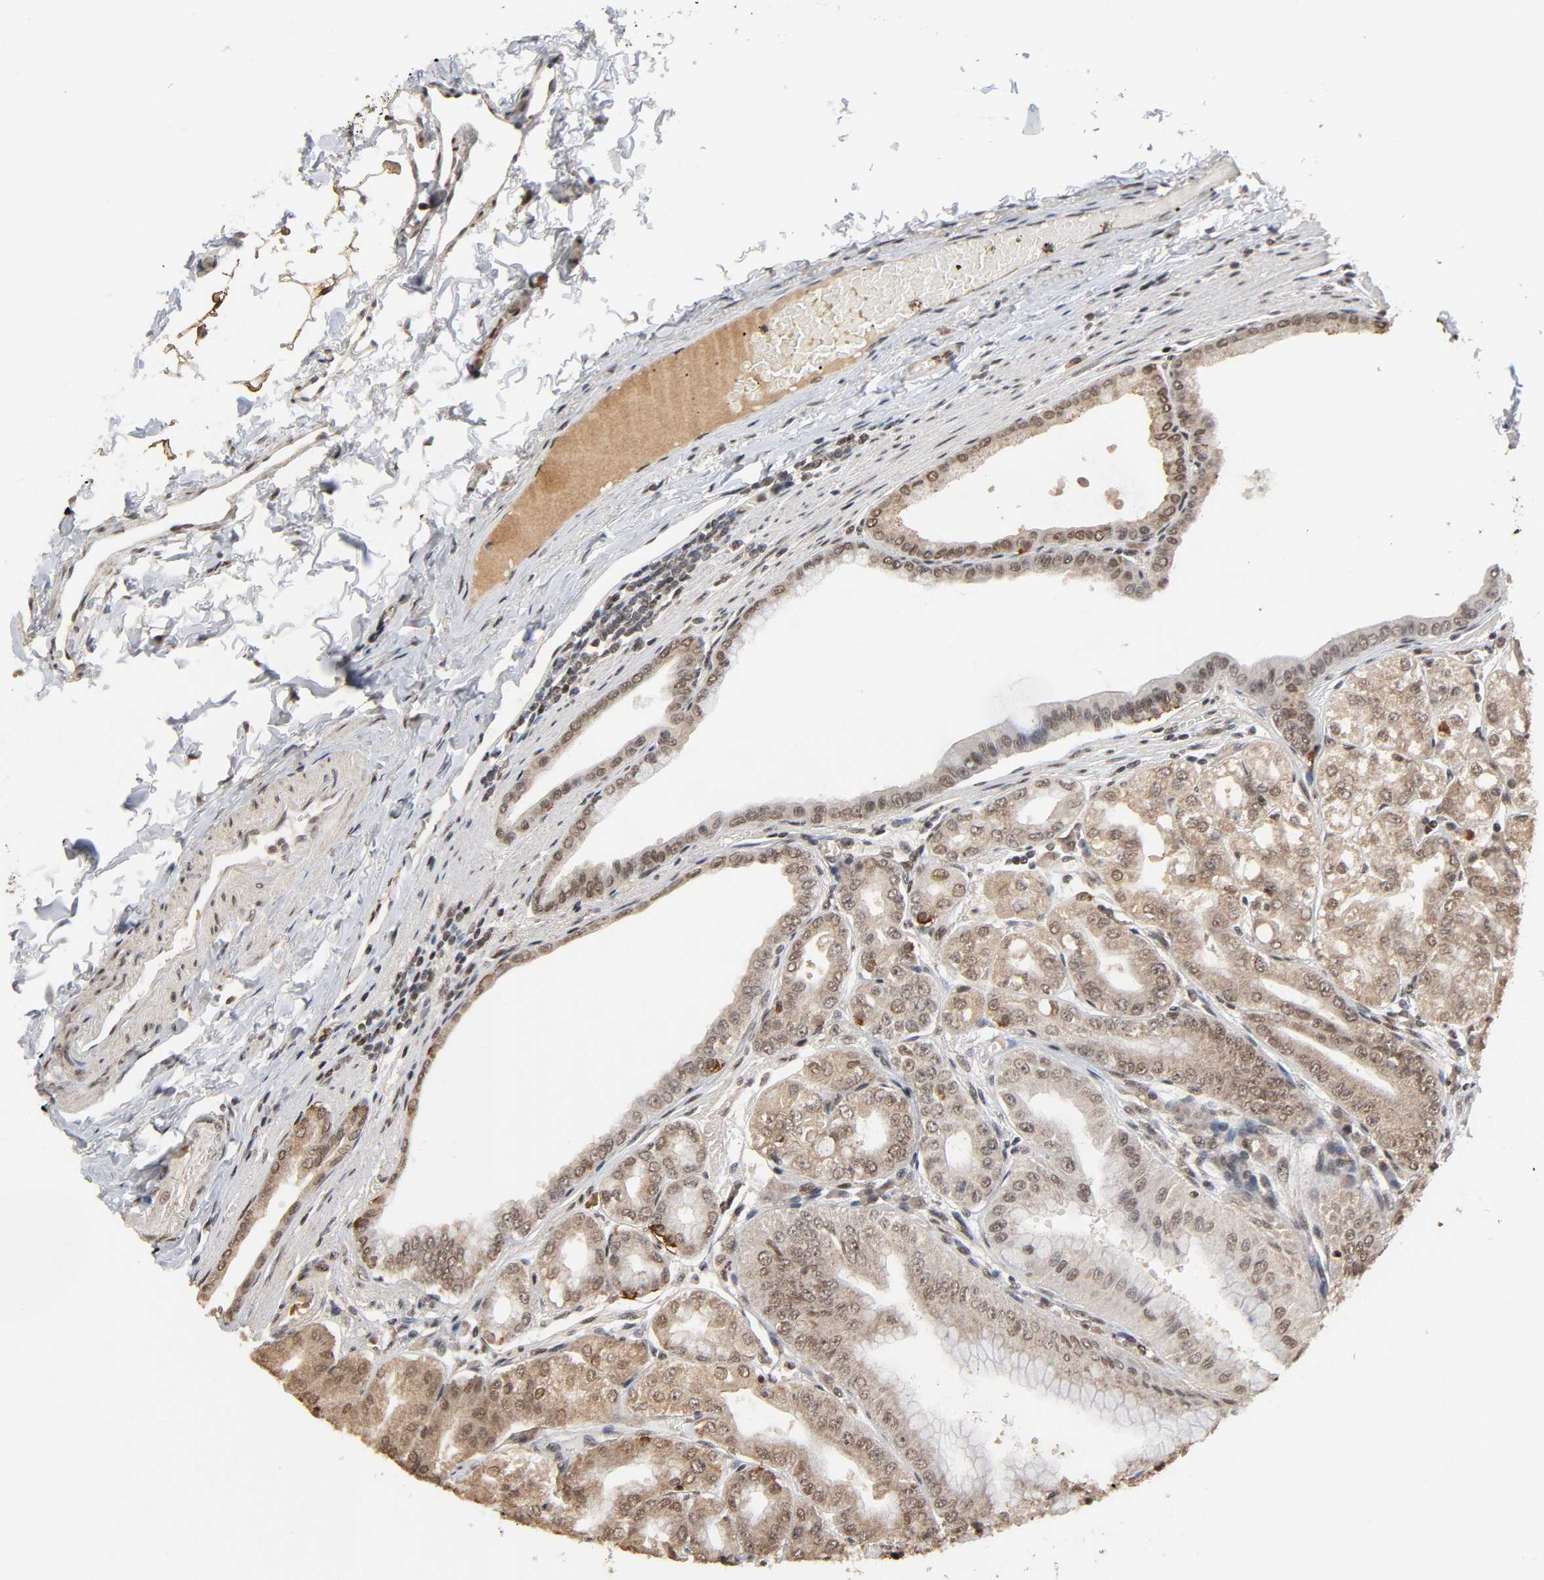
{"staining": {"intensity": "moderate", "quantity": ">75%", "location": "cytoplasmic/membranous,nuclear"}, "tissue": "stomach", "cell_type": "Glandular cells", "image_type": "normal", "snomed": [{"axis": "morphology", "description": "Normal tissue, NOS"}, {"axis": "topography", "description": "Stomach, lower"}], "caption": "This image demonstrates normal stomach stained with immunohistochemistry (IHC) to label a protein in brown. The cytoplasmic/membranous,nuclear of glandular cells show moderate positivity for the protein. Nuclei are counter-stained blue.", "gene": "ZNF384", "patient": {"sex": "male", "age": 71}}